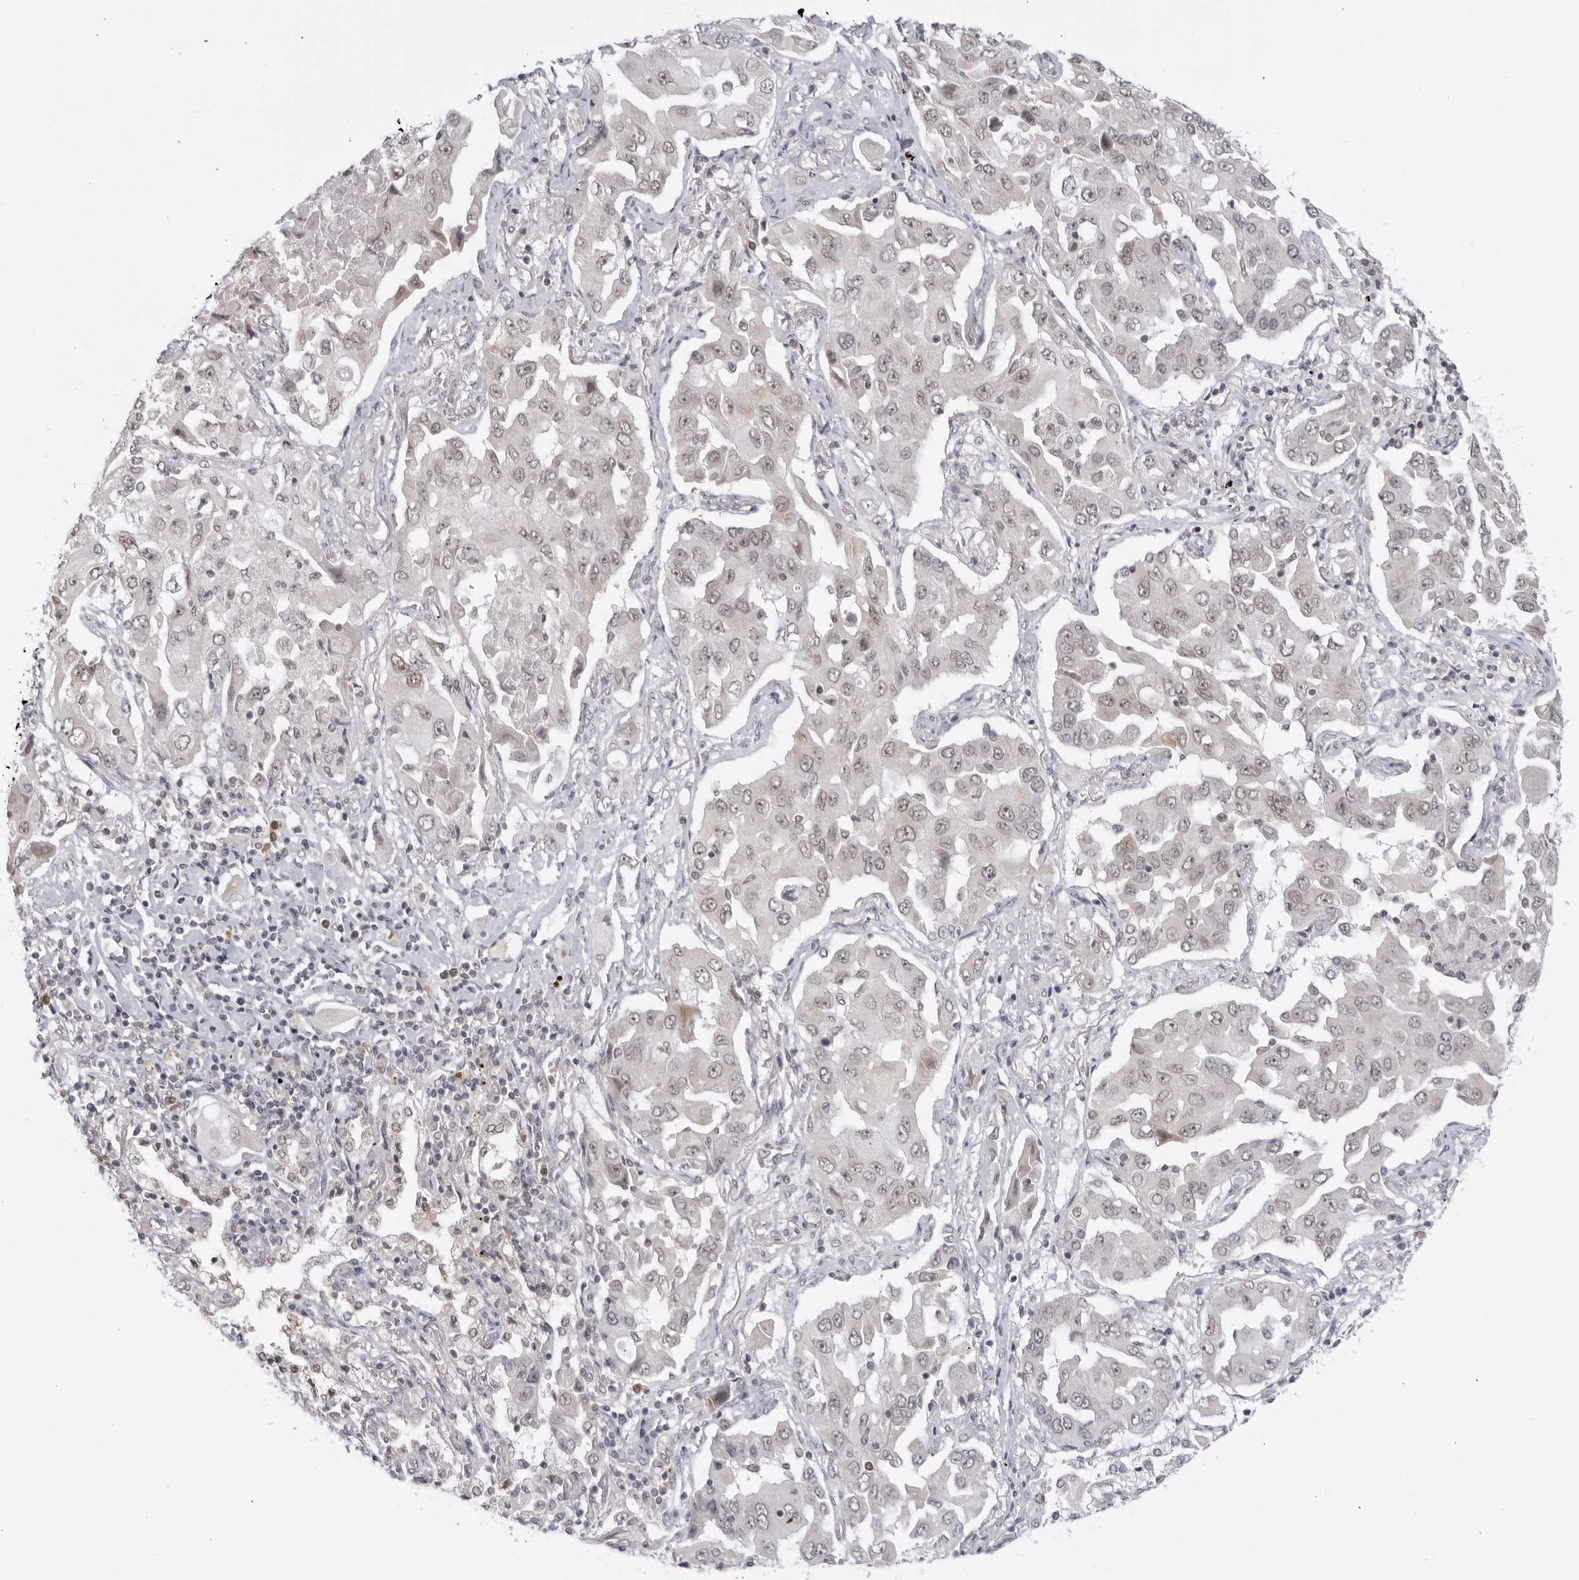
{"staining": {"intensity": "weak", "quantity": "<25%", "location": "nuclear"}, "tissue": "lung cancer", "cell_type": "Tumor cells", "image_type": "cancer", "snomed": [{"axis": "morphology", "description": "Adenocarcinoma, NOS"}, {"axis": "topography", "description": "Lung"}], "caption": "The image shows no staining of tumor cells in lung cancer.", "gene": "RAB11FIP3", "patient": {"sex": "female", "age": 65}}